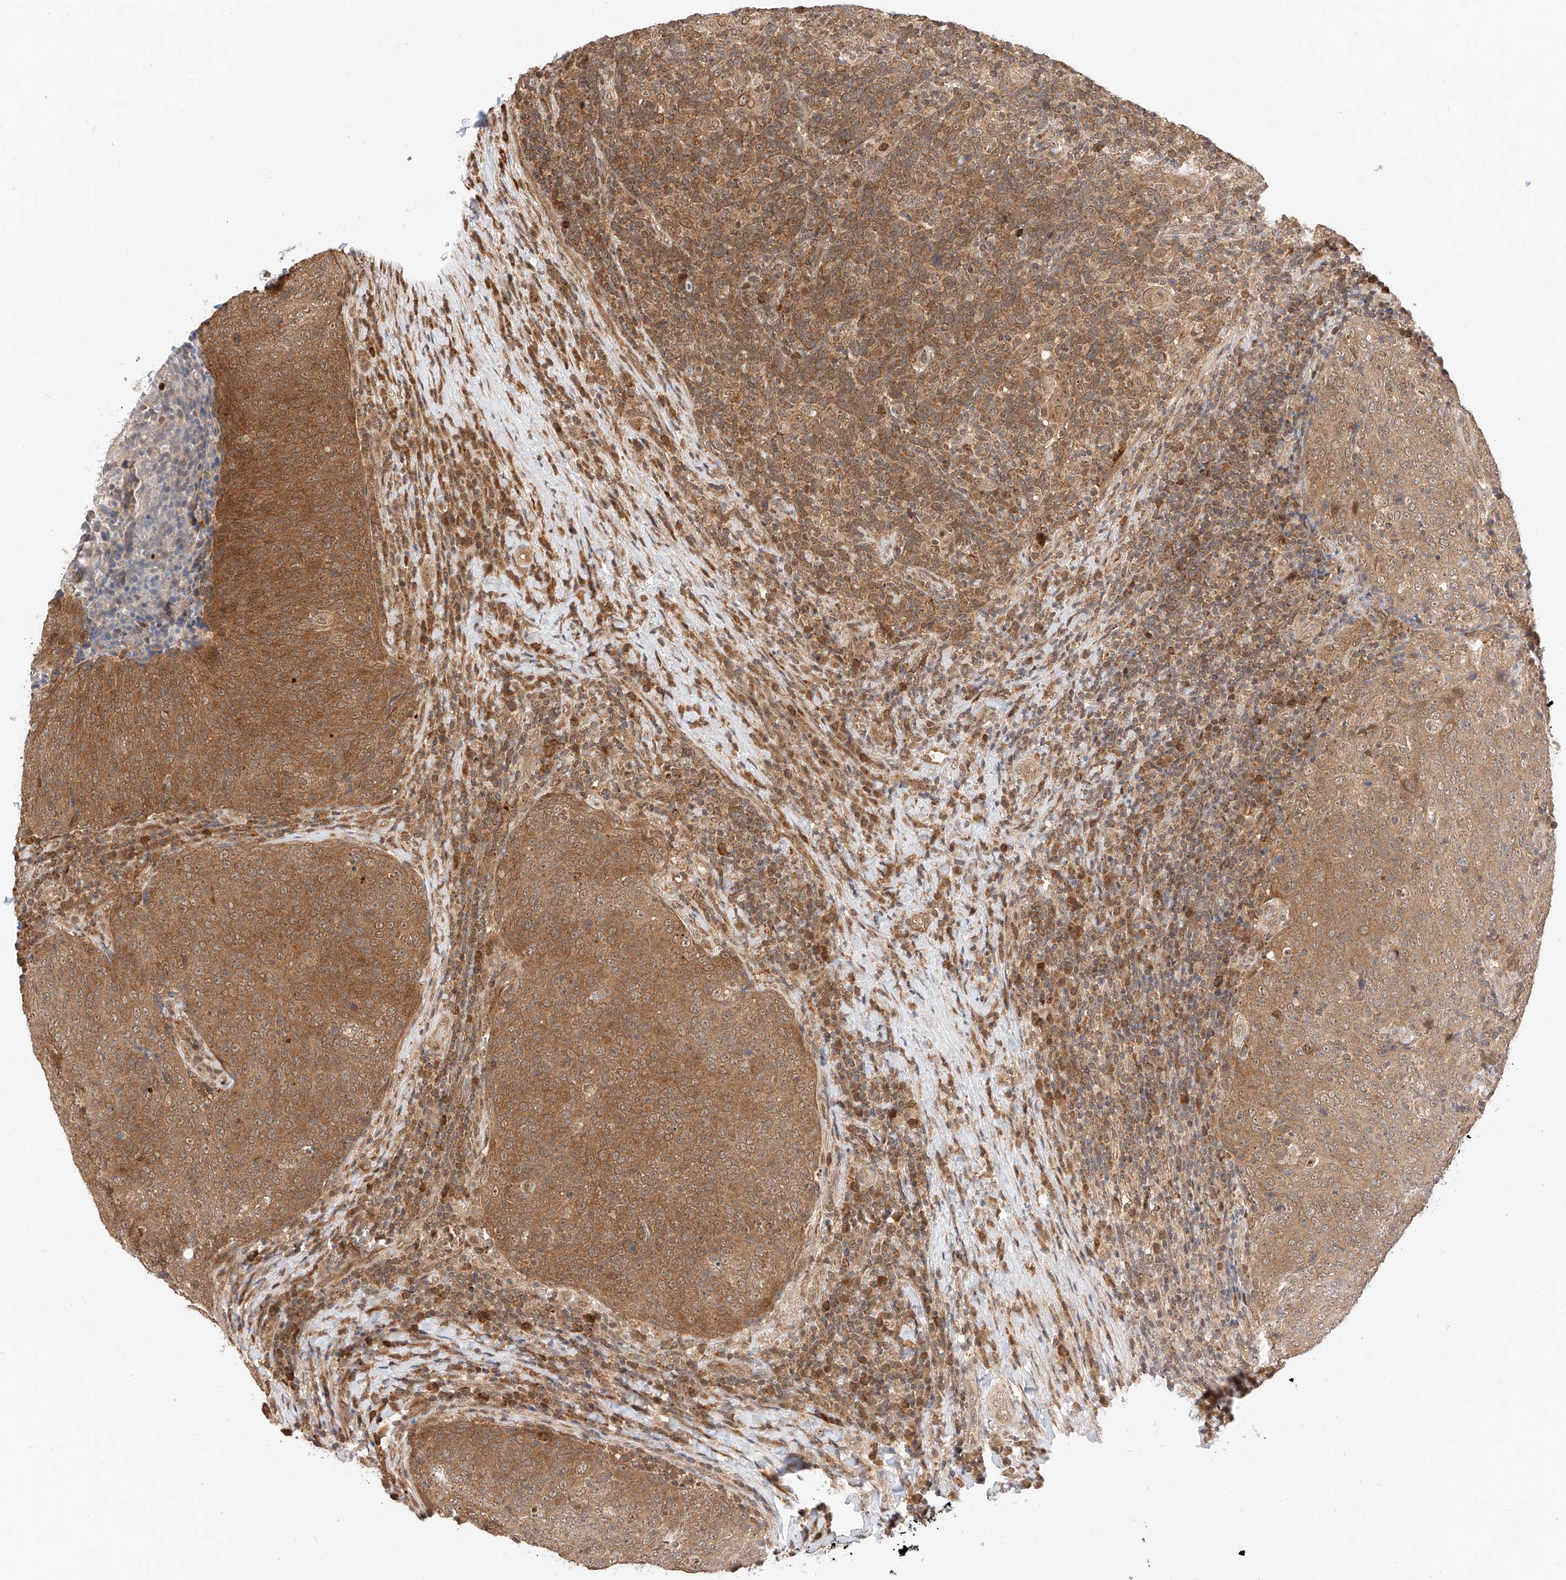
{"staining": {"intensity": "moderate", "quantity": ">75%", "location": "cytoplasmic/membranous,nuclear"}, "tissue": "head and neck cancer", "cell_type": "Tumor cells", "image_type": "cancer", "snomed": [{"axis": "morphology", "description": "Squamous cell carcinoma, NOS"}, {"axis": "morphology", "description": "Squamous cell carcinoma, metastatic, NOS"}, {"axis": "topography", "description": "Lymph node"}, {"axis": "topography", "description": "Head-Neck"}], "caption": "Immunohistochemistry (IHC) staining of squamous cell carcinoma (head and neck), which shows medium levels of moderate cytoplasmic/membranous and nuclear staining in approximately >75% of tumor cells indicating moderate cytoplasmic/membranous and nuclear protein expression. The staining was performed using DAB (3,3'-diaminobenzidine) (brown) for protein detection and nuclei were counterstained in hematoxylin (blue).", "gene": "EIF4H", "patient": {"sex": "male", "age": 62}}